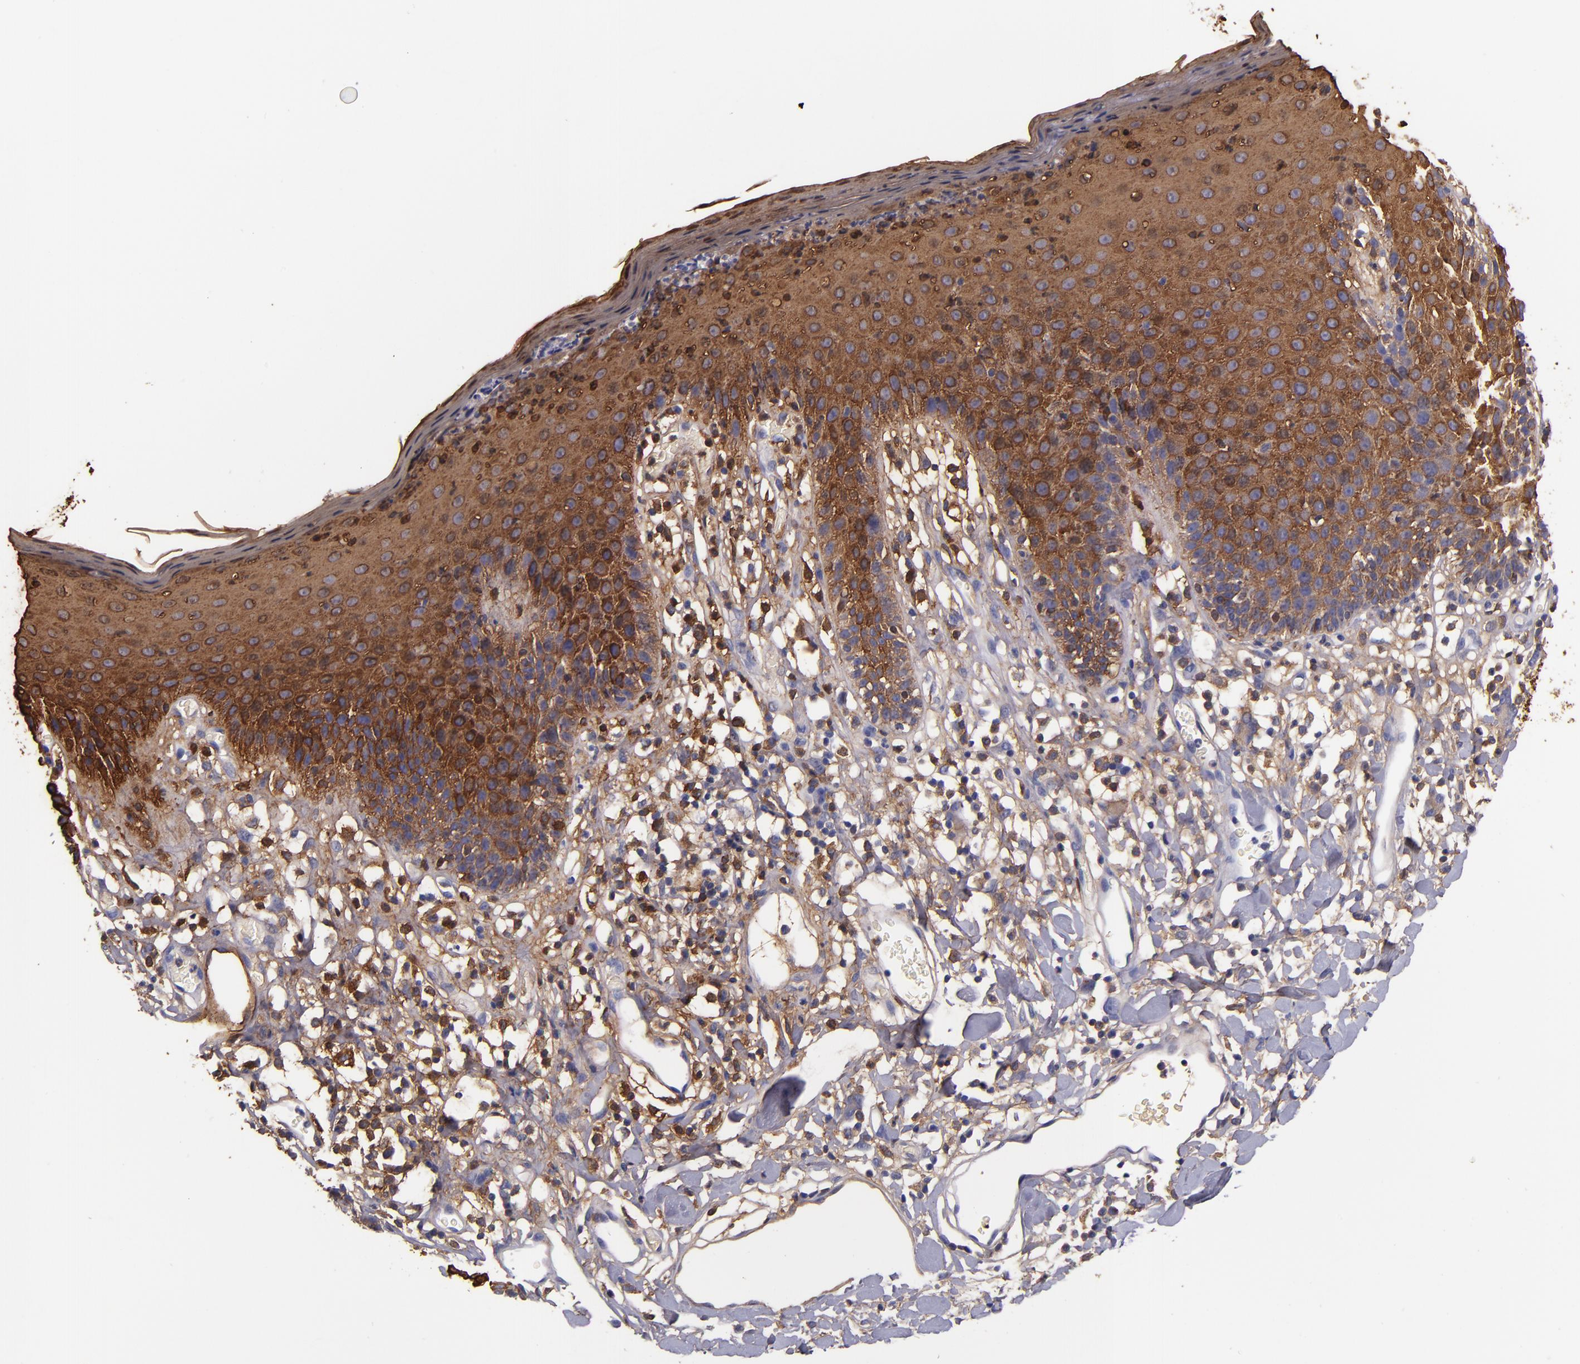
{"staining": {"intensity": "strong", "quantity": ">75%", "location": "cytoplasmic/membranous"}, "tissue": "skin", "cell_type": "Epidermal cells", "image_type": "normal", "snomed": [{"axis": "morphology", "description": "Normal tissue, NOS"}, {"axis": "topography", "description": "Vulva"}, {"axis": "topography", "description": "Peripheral nerve tissue"}], "caption": "Unremarkable skin was stained to show a protein in brown. There is high levels of strong cytoplasmic/membranous expression in about >75% of epidermal cells. Immunohistochemistry (ihc) stains the protein in brown and the nuclei are stained blue.", "gene": "IVL", "patient": {"sex": "female", "age": 68}}